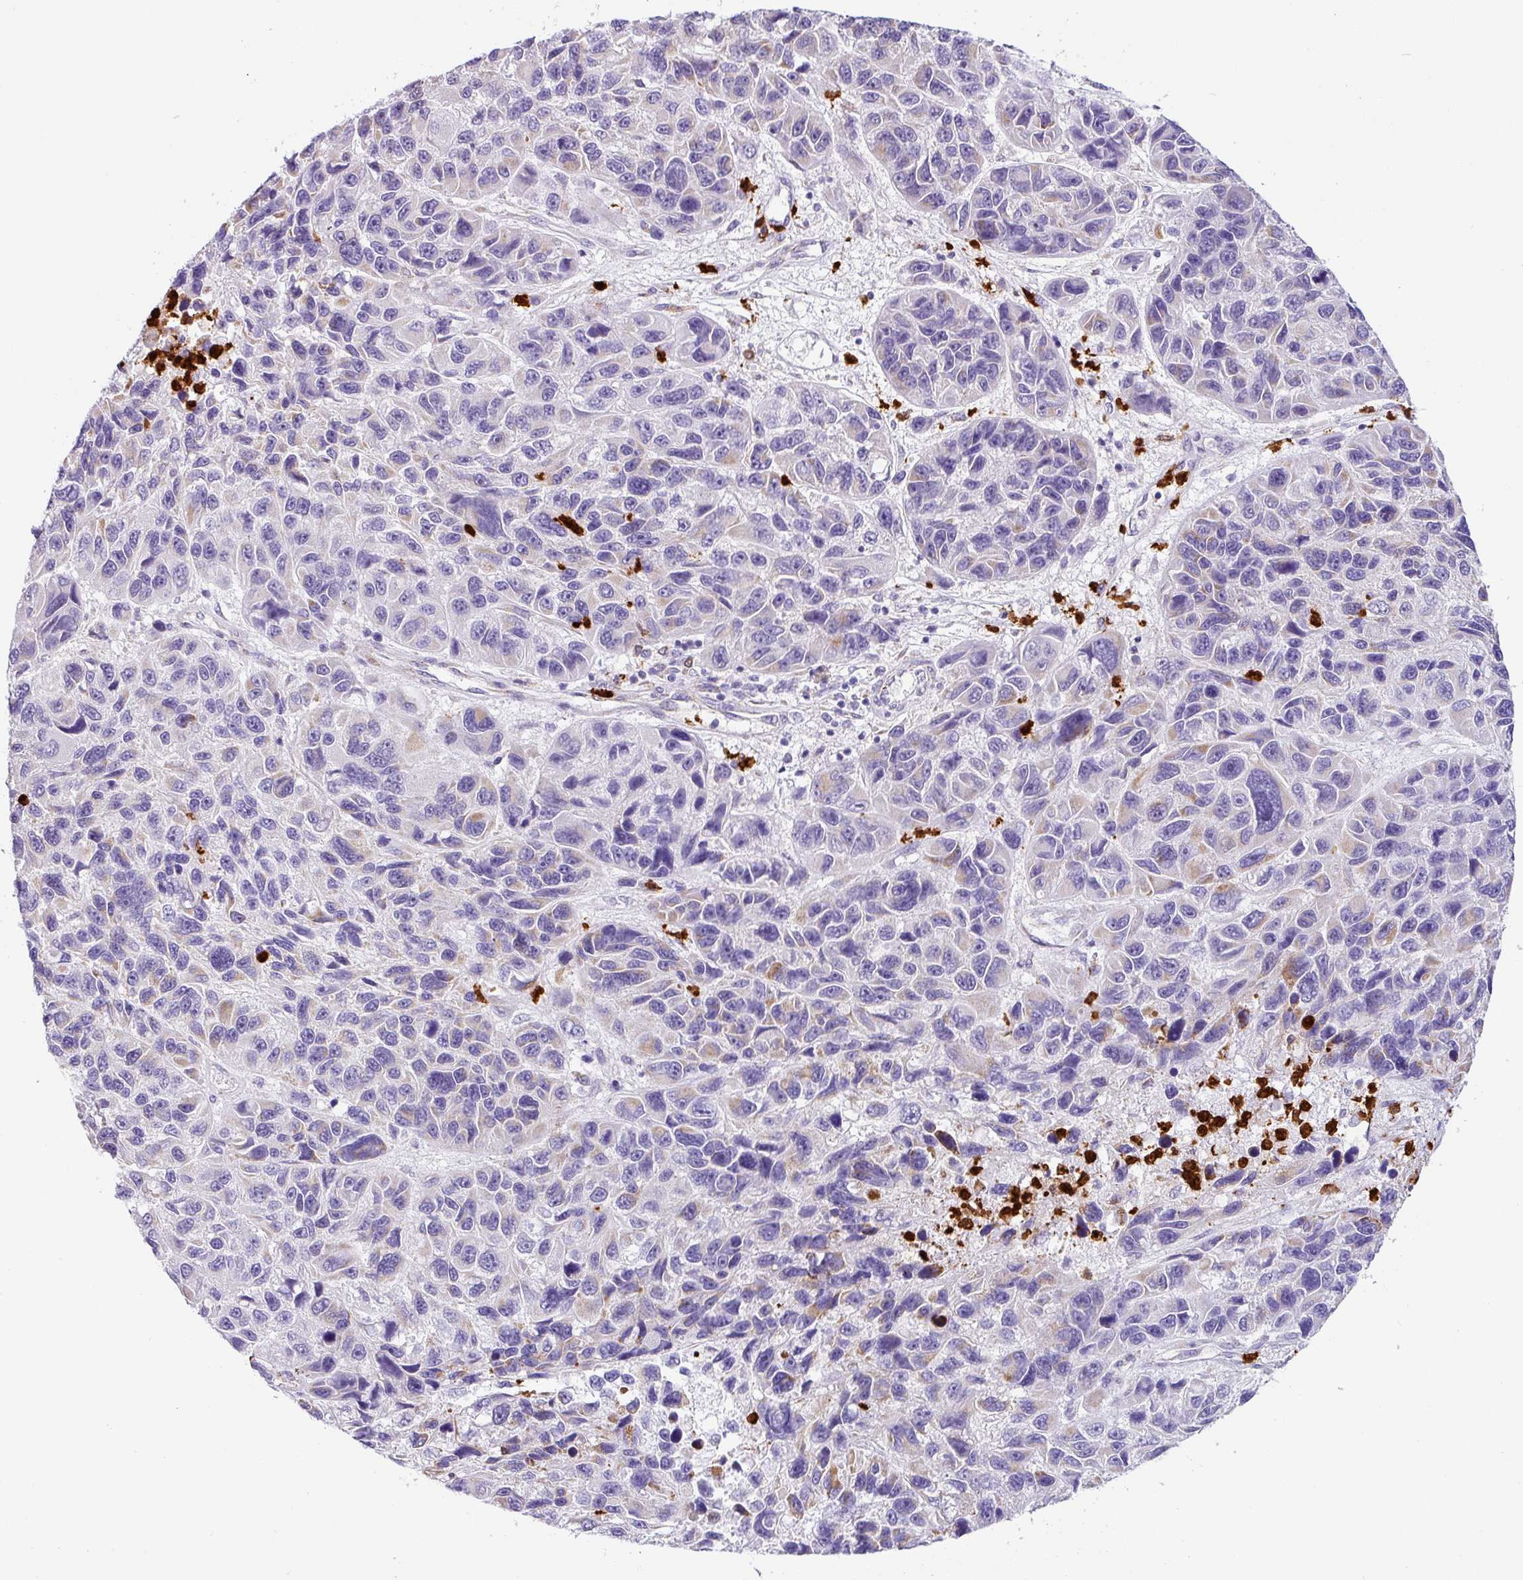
{"staining": {"intensity": "weak", "quantity": "<25%", "location": "cytoplasmic/membranous"}, "tissue": "melanoma", "cell_type": "Tumor cells", "image_type": "cancer", "snomed": [{"axis": "morphology", "description": "Malignant melanoma, NOS"}, {"axis": "topography", "description": "Skin"}], "caption": "A photomicrograph of human melanoma is negative for staining in tumor cells.", "gene": "SH2D3C", "patient": {"sex": "male", "age": 53}}